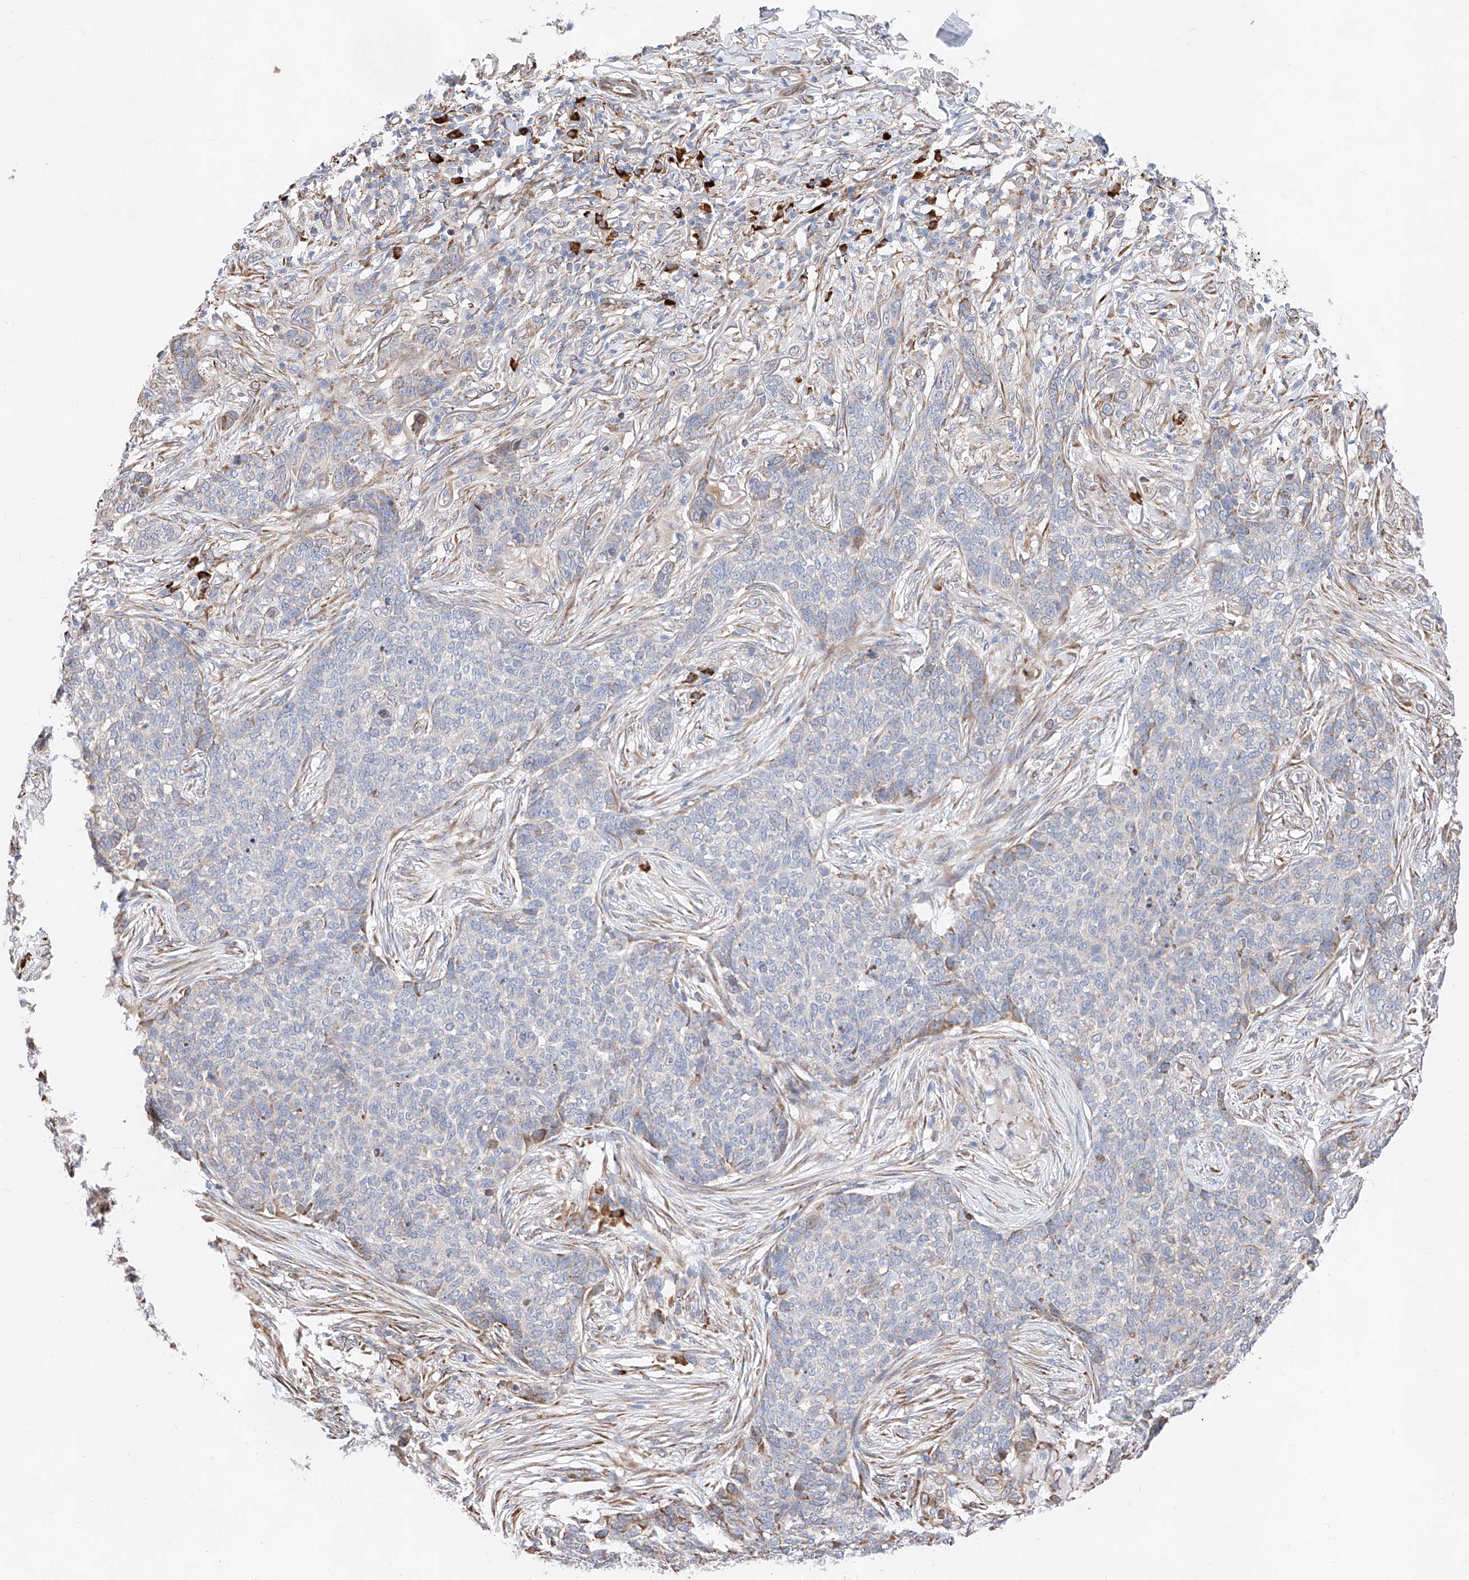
{"staining": {"intensity": "negative", "quantity": "none", "location": "none"}, "tissue": "skin cancer", "cell_type": "Tumor cells", "image_type": "cancer", "snomed": [{"axis": "morphology", "description": "Basal cell carcinoma"}, {"axis": "topography", "description": "Skin"}], "caption": "High magnification brightfield microscopy of basal cell carcinoma (skin) stained with DAB (3,3'-diaminobenzidine) (brown) and counterstained with hematoxylin (blue): tumor cells show no significant staining. Nuclei are stained in blue.", "gene": "ATP9B", "patient": {"sex": "male", "age": 85}}